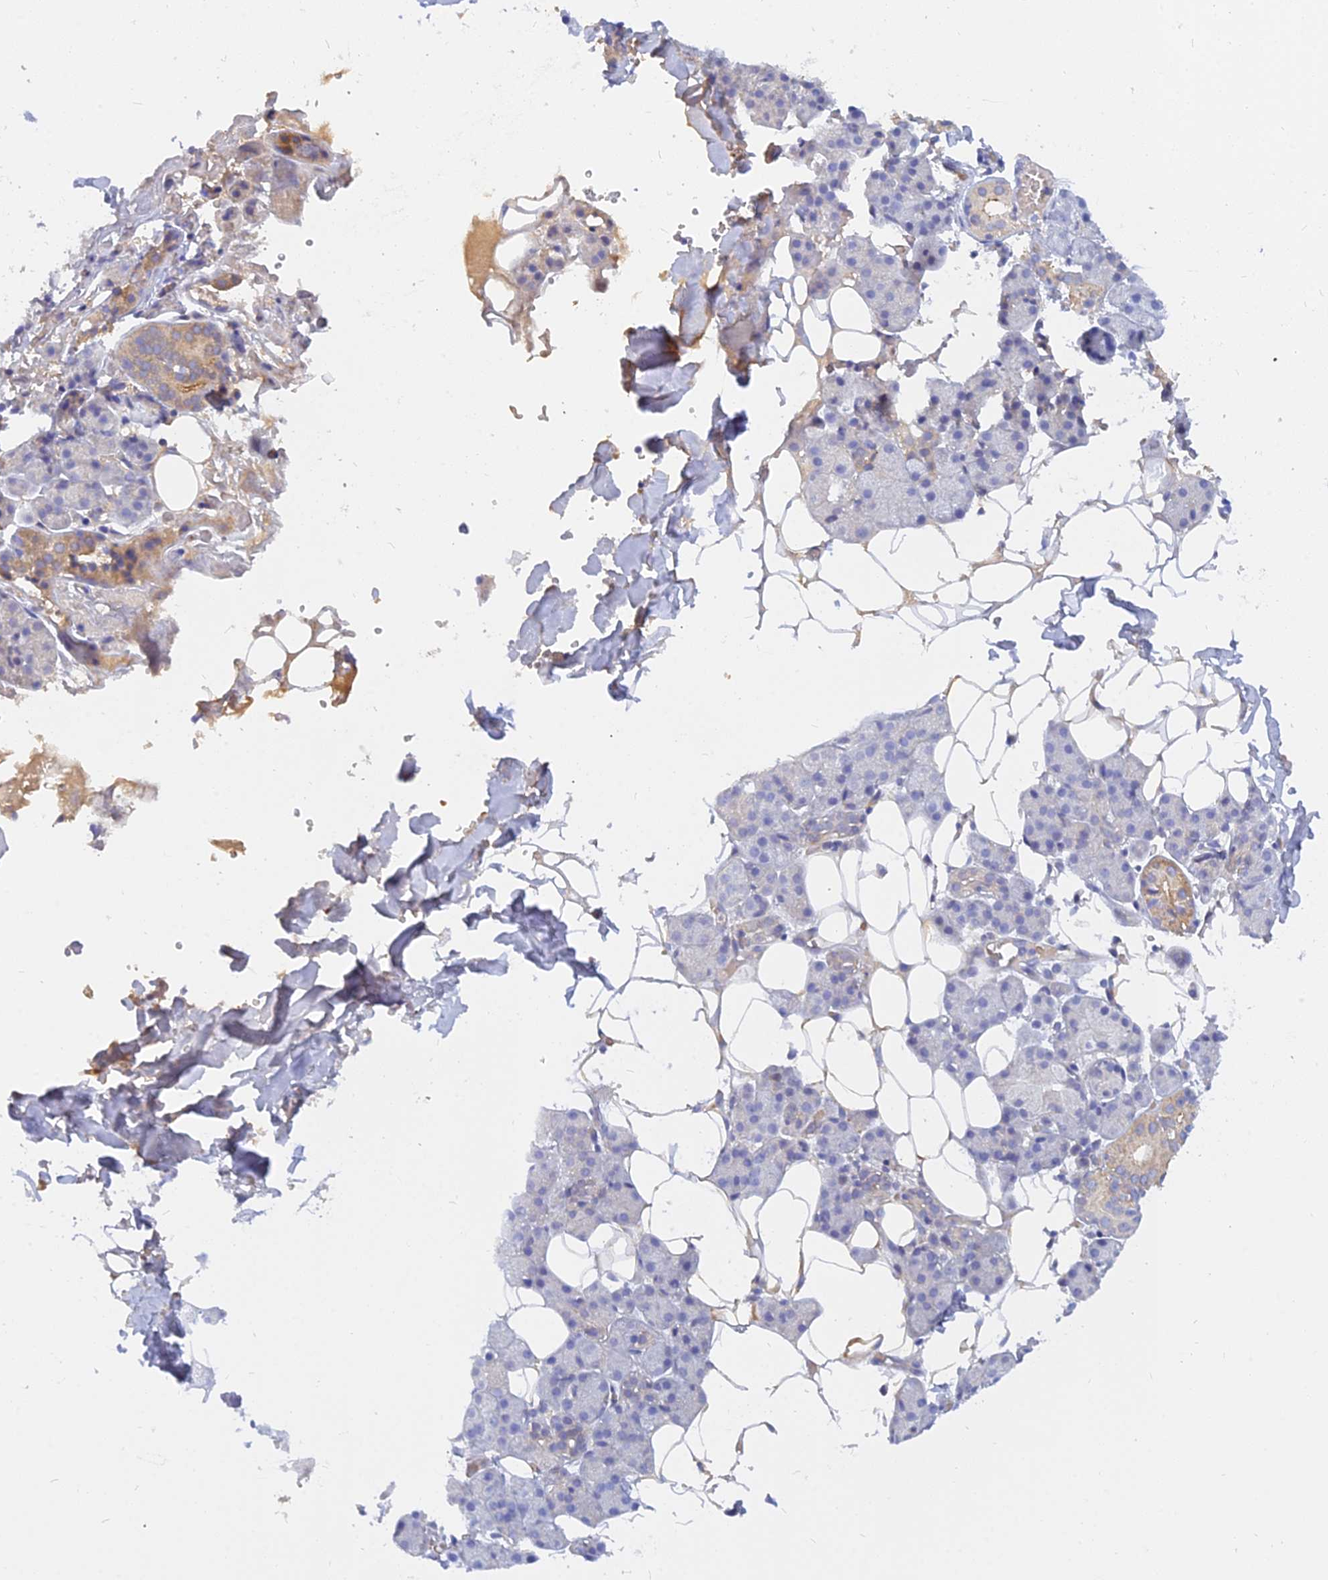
{"staining": {"intensity": "moderate", "quantity": "<25%", "location": "cytoplasmic/membranous"}, "tissue": "salivary gland", "cell_type": "Glandular cells", "image_type": "normal", "snomed": [{"axis": "morphology", "description": "Normal tissue, NOS"}, {"axis": "topography", "description": "Salivary gland"}], "caption": "IHC of benign human salivary gland demonstrates low levels of moderate cytoplasmic/membranous staining in about <25% of glandular cells. Nuclei are stained in blue.", "gene": "CACNA1B", "patient": {"sex": "female", "age": 33}}